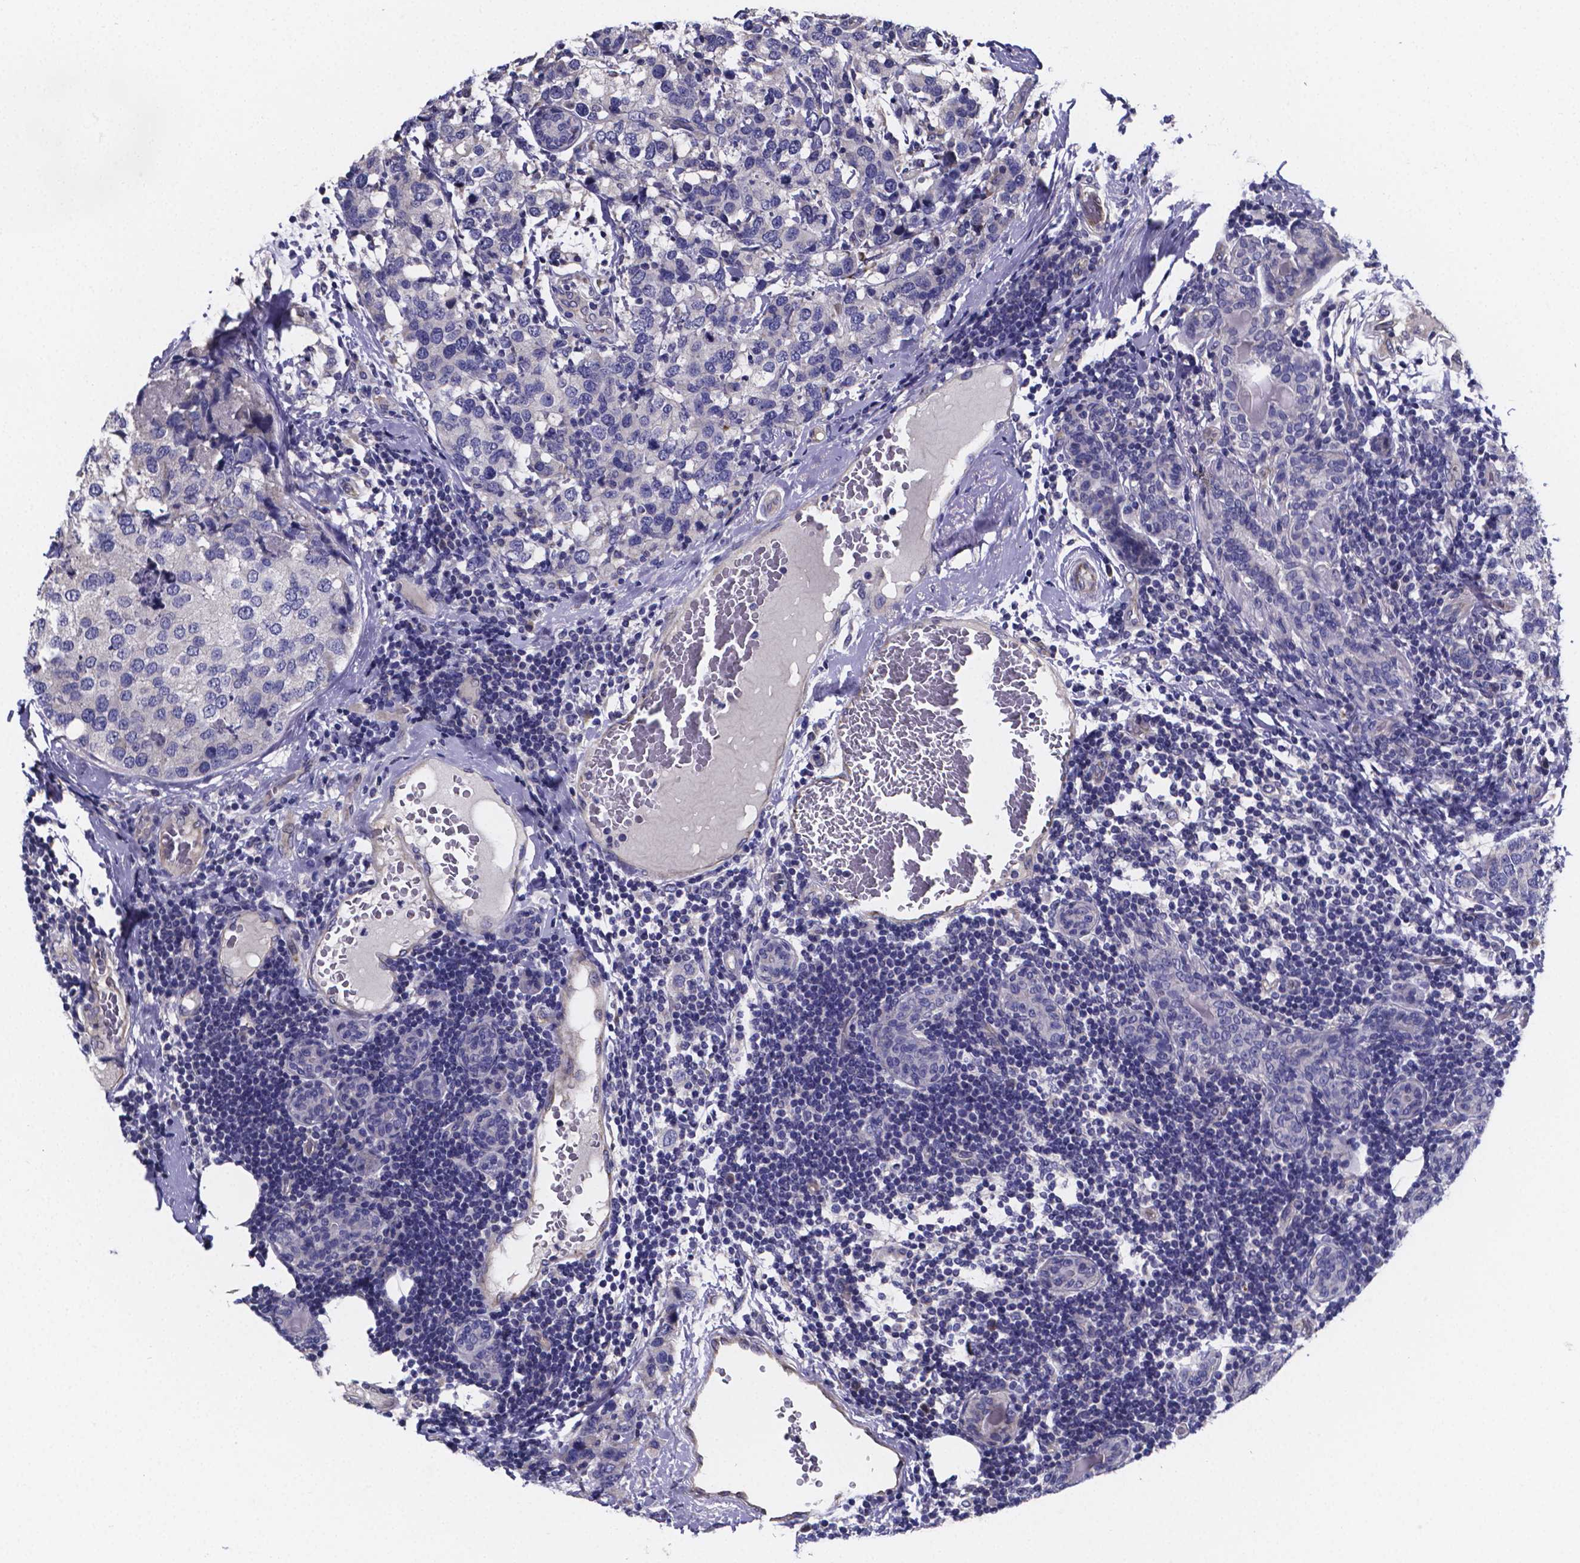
{"staining": {"intensity": "negative", "quantity": "none", "location": "none"}, "tissue": "breast cancer", "cell_type": "Tumor cells", "image_type": "cancer", "snomed": [{"axis": "morphology", "description": "Lobular carcinoma"}, {"axis": "topography", "description": "Breast"}], "caption": "Immunohistochemistry image of neoplastic tissue: human breast lobular carcinoma stained with DAB (3,3'-diaminobenzidine) shows no significant protein staining in tumor cells.", "gene": "SFRP4", "patient": {"sex": "female", "age": 59}}